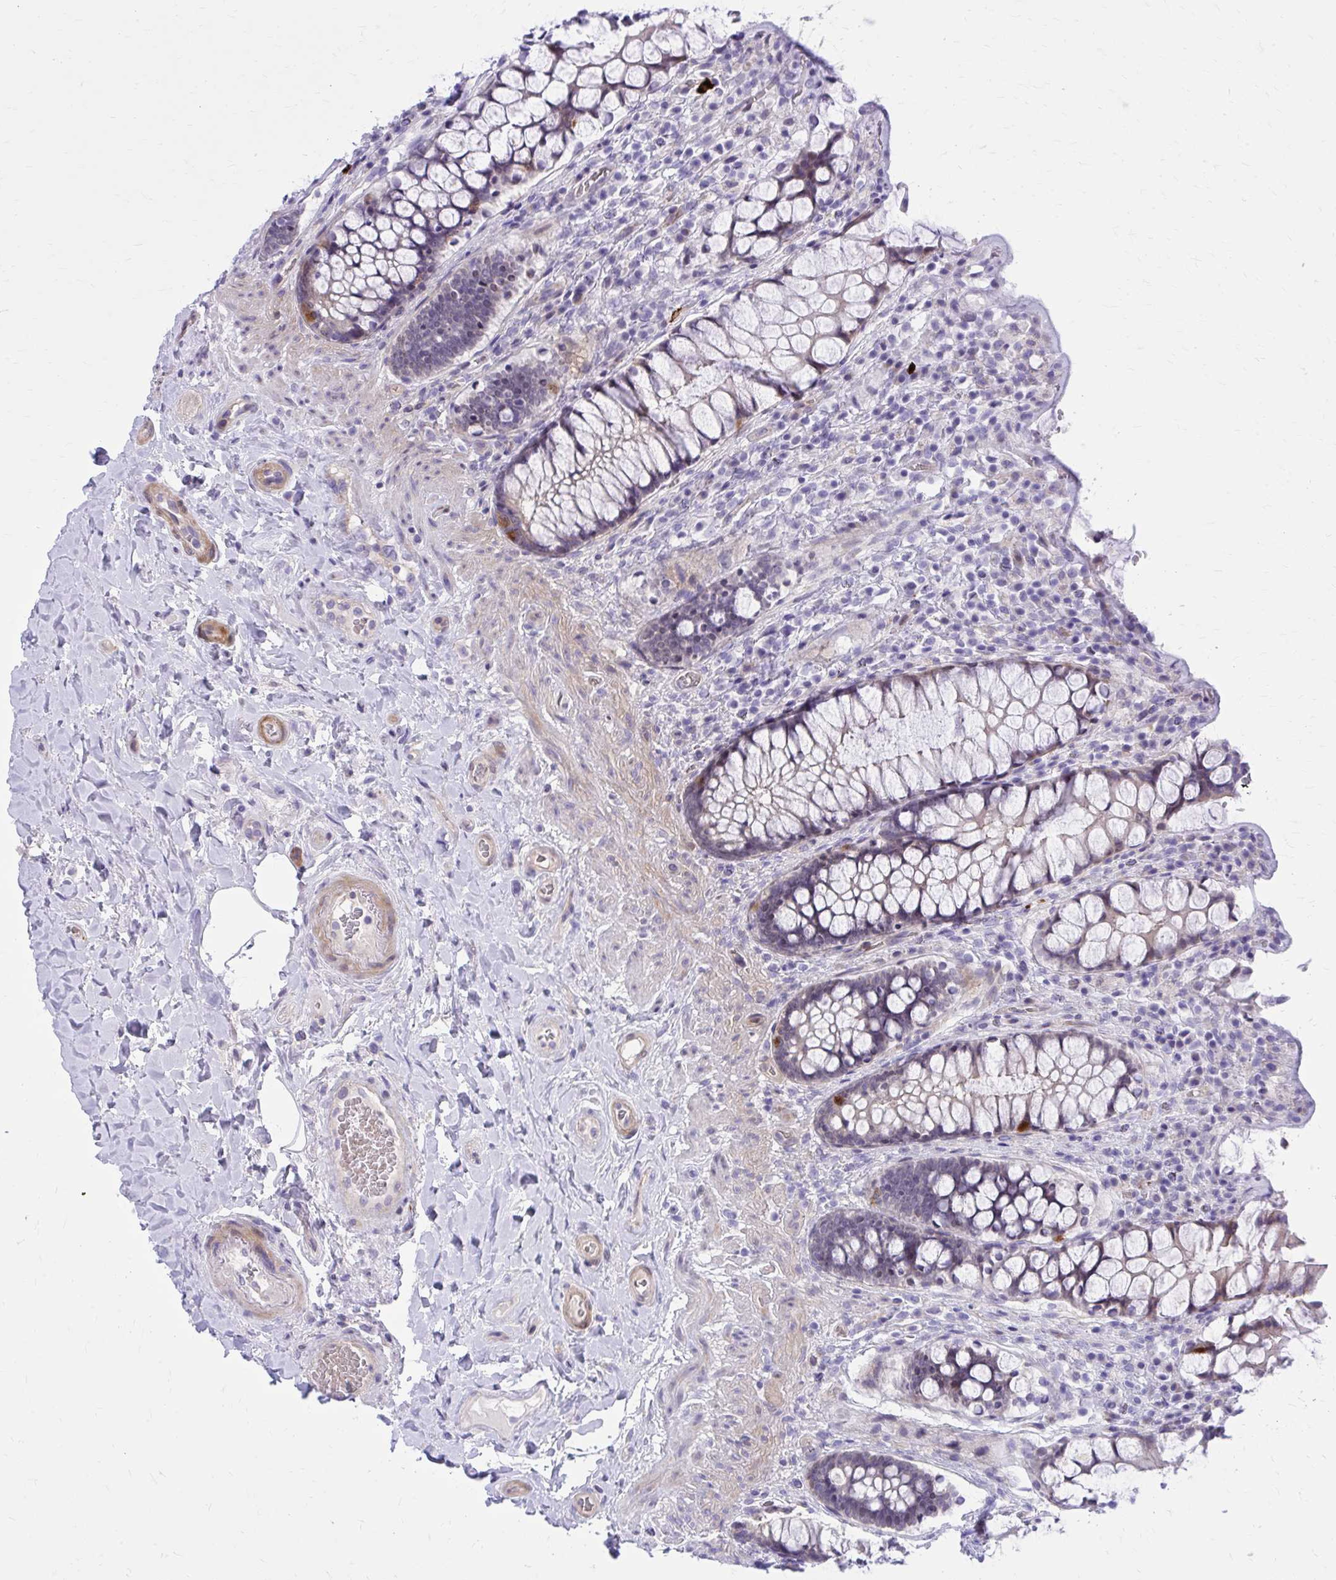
{"staining": {"intensity": "weak", "quantity": "<25%", "location": "cytoplasmic/membranous"}, "tissue": "rectum", "cell_type": "Glandular cells", "image_type": "normal", "snomed": [{"axis": "morphology", "description": "Normal tissue, NOS"}, {"axis": "topography", "description": "Rectum"}], "caption": "DAB (3,3'-diaminobenzidine) immunohistochemical staining of normal rectum reveals no significant staining in glandular cells.", "gene": "ADAMTSL1", "patient": {"sex": "female", "age": 58}}